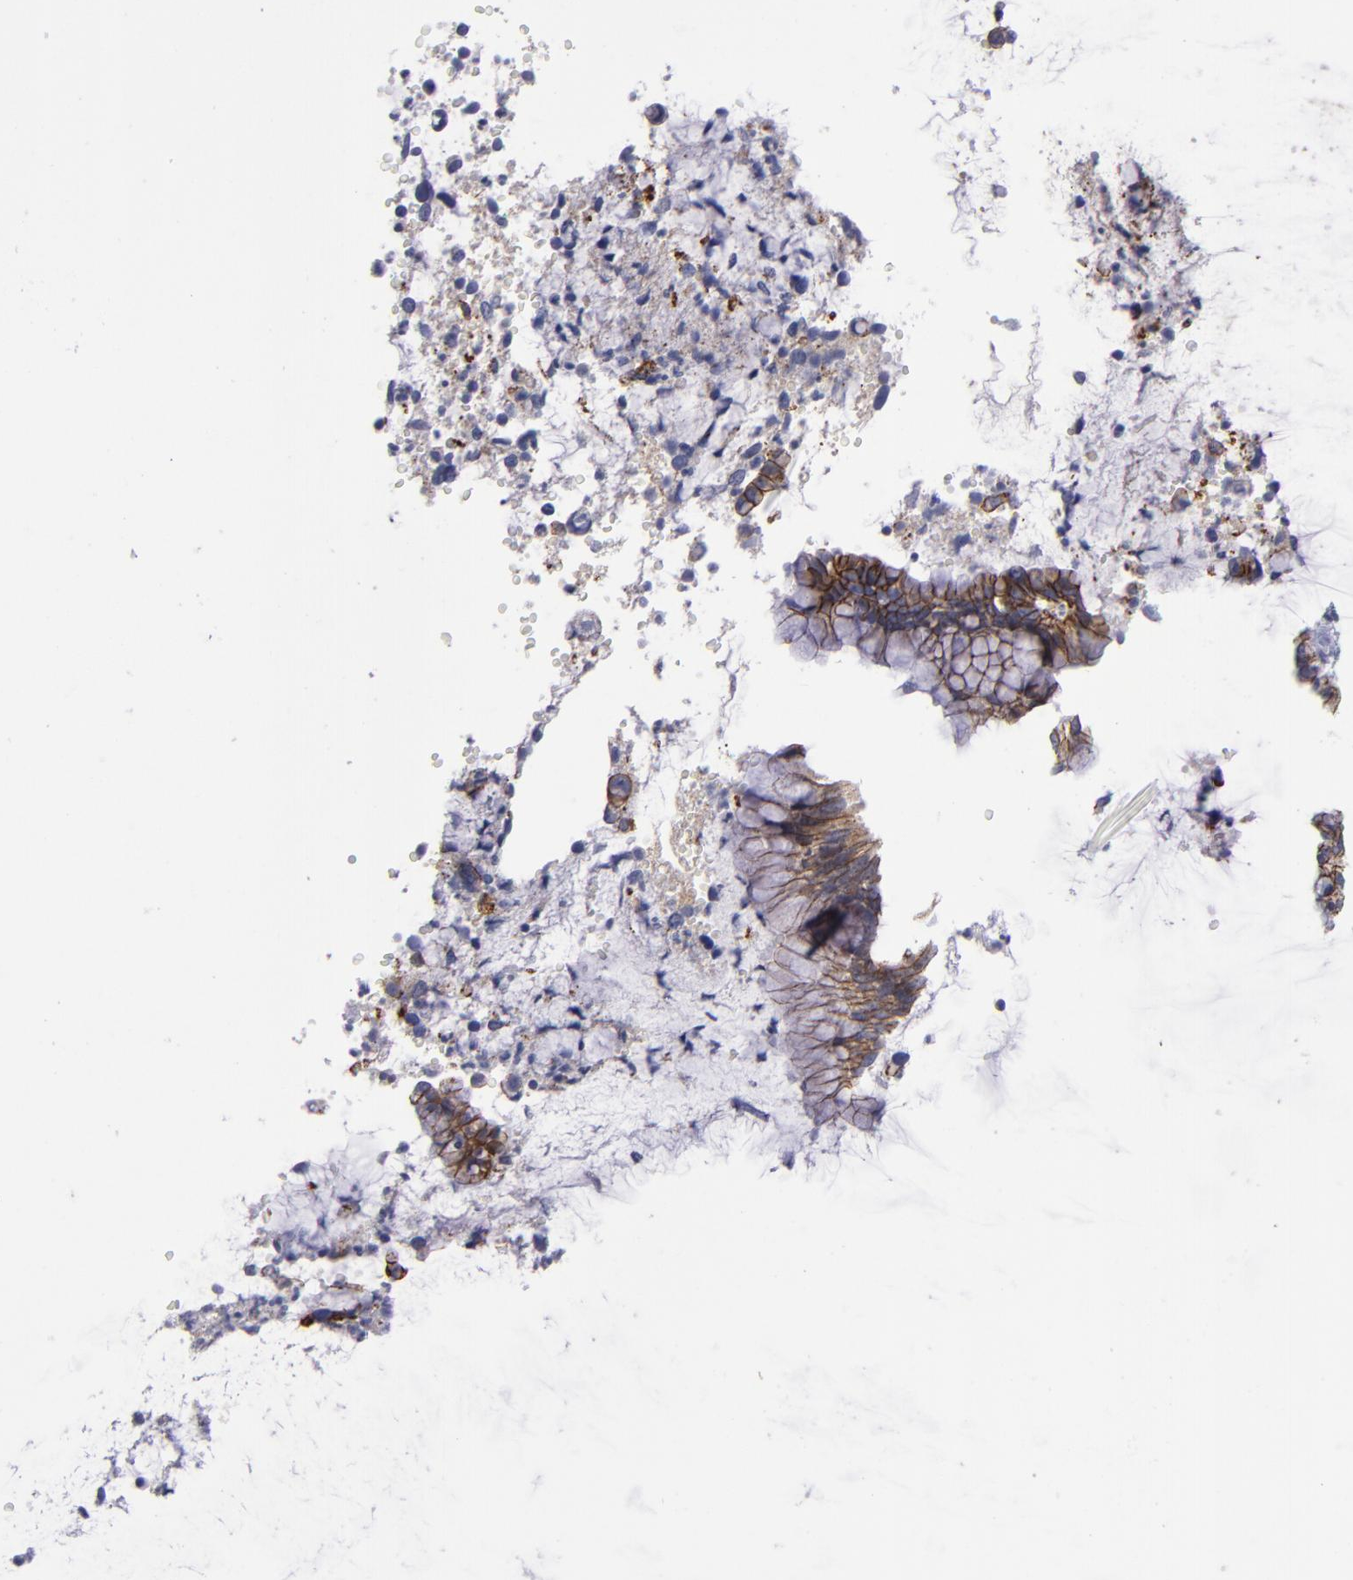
{"staining": {"intensity": "moderate", "quantity": ">75%", "location": "cytoplasmic/membranous"}, "tissue": "cervical cancer", "cell_type": "Tumor cells", "image_type": "cancer", "snomed": [{"axis": "morphology", "description": "Adenocarcinoma, NOS"}, {"axis": "topography", "description": "Cervix"}], "caption": "Cervical cancer stained with DAB immunohistochemistry demonstrates medium levels of moderate cytoplasmic/membranous positivity in approximately >75% of tumor cells.", "gene": "CDH3", "patient": {"sex": "female", "age": 44}}